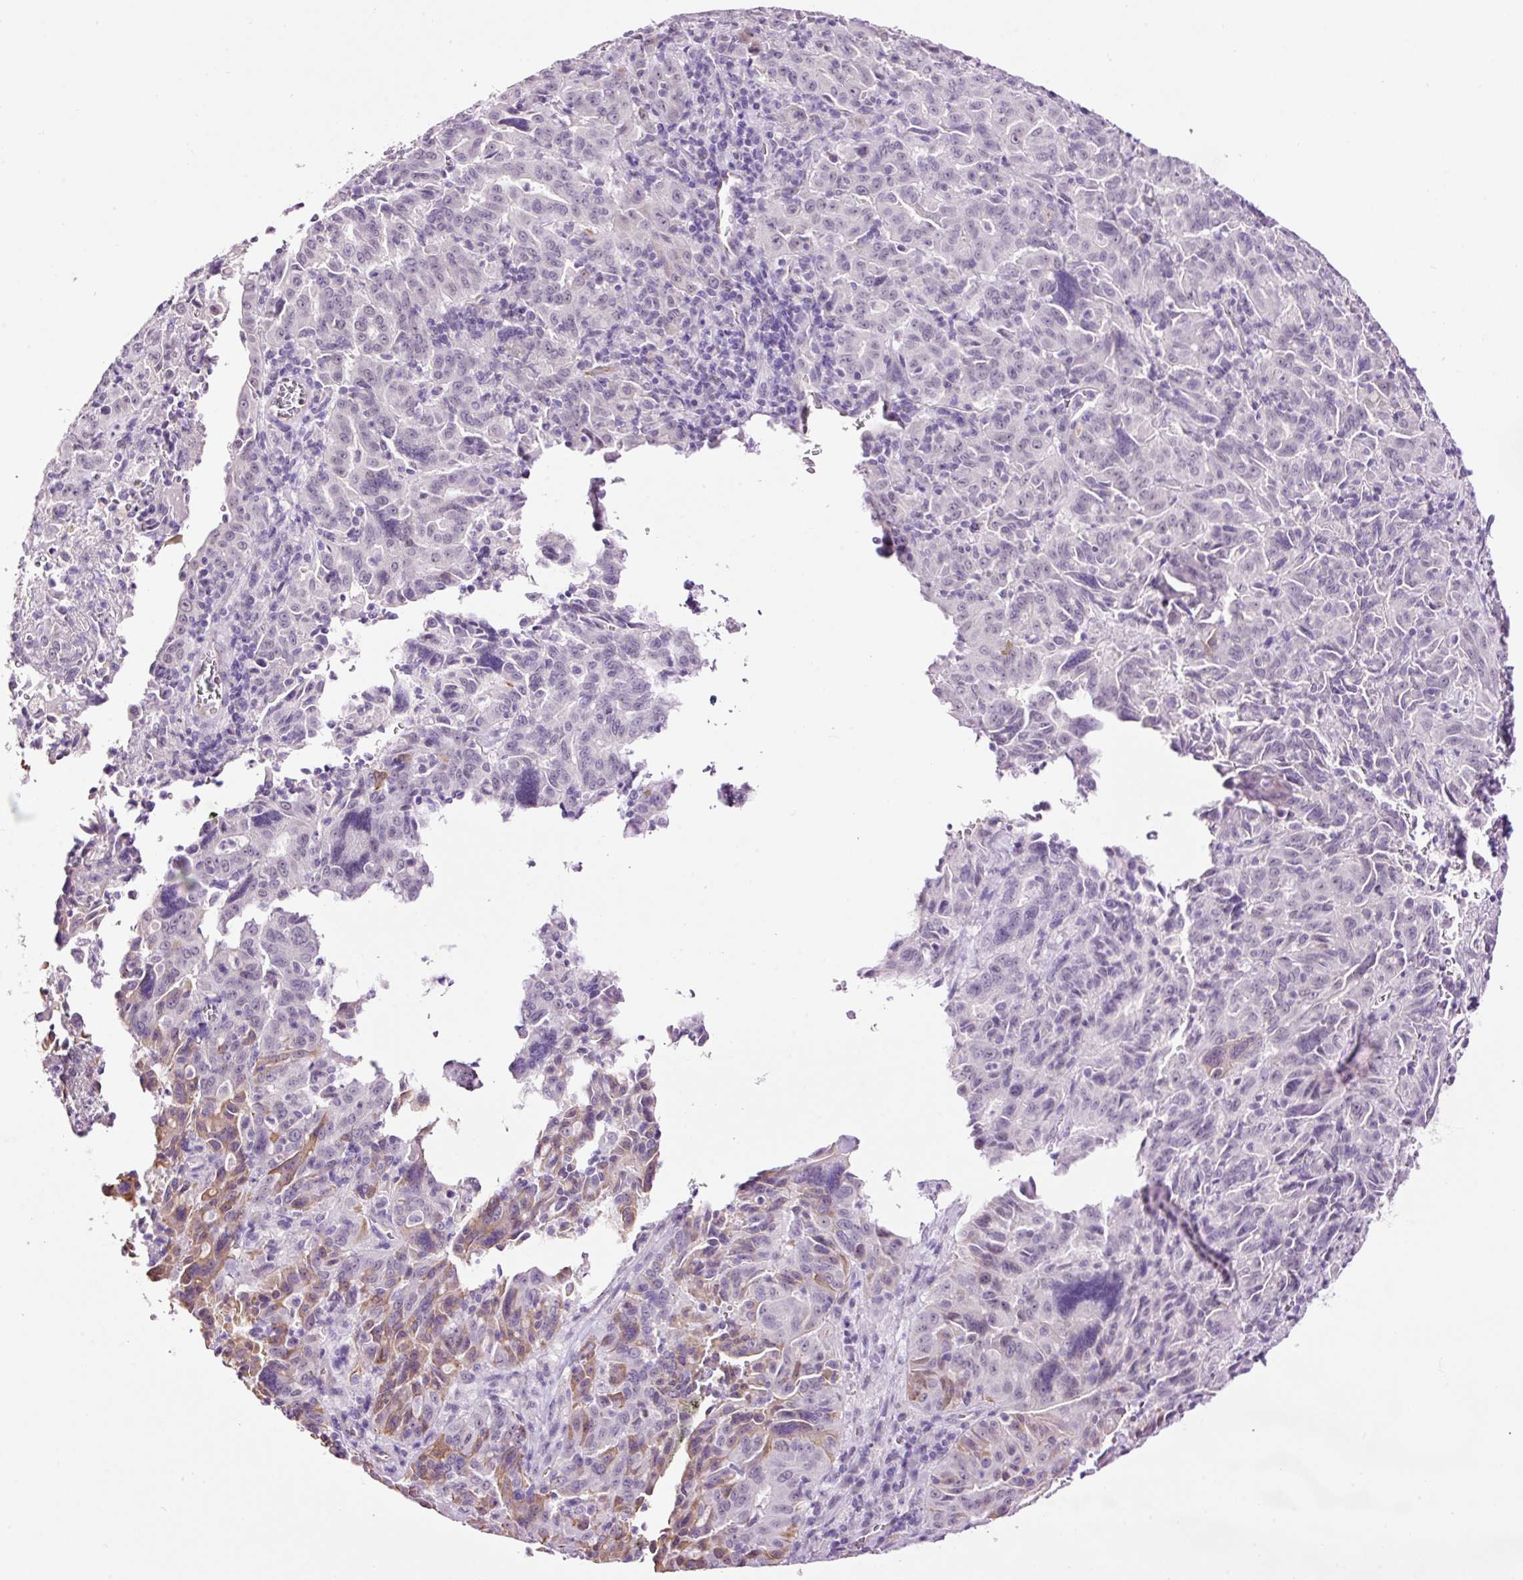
{"staining": {"intensity": "moderate", "quantity": "<25%", "location": "cytoplasmic/membranous"}, "tissue": "pancreatic cancer", "cell_type": "Tumor cells", "image_type": "cancer", "snomed": [{"axis": "morphology", "description": "Adenocarcinoma, NOS"}, {"axis": "topography", "description": "Pancreas"}], "caption": "Adenocarcinoma (pancreatic) stained with a protein marker reveals moderate staining in tumor cells.", "gene": "RTF2", "patient": {"sex": "male", "age": 63}}